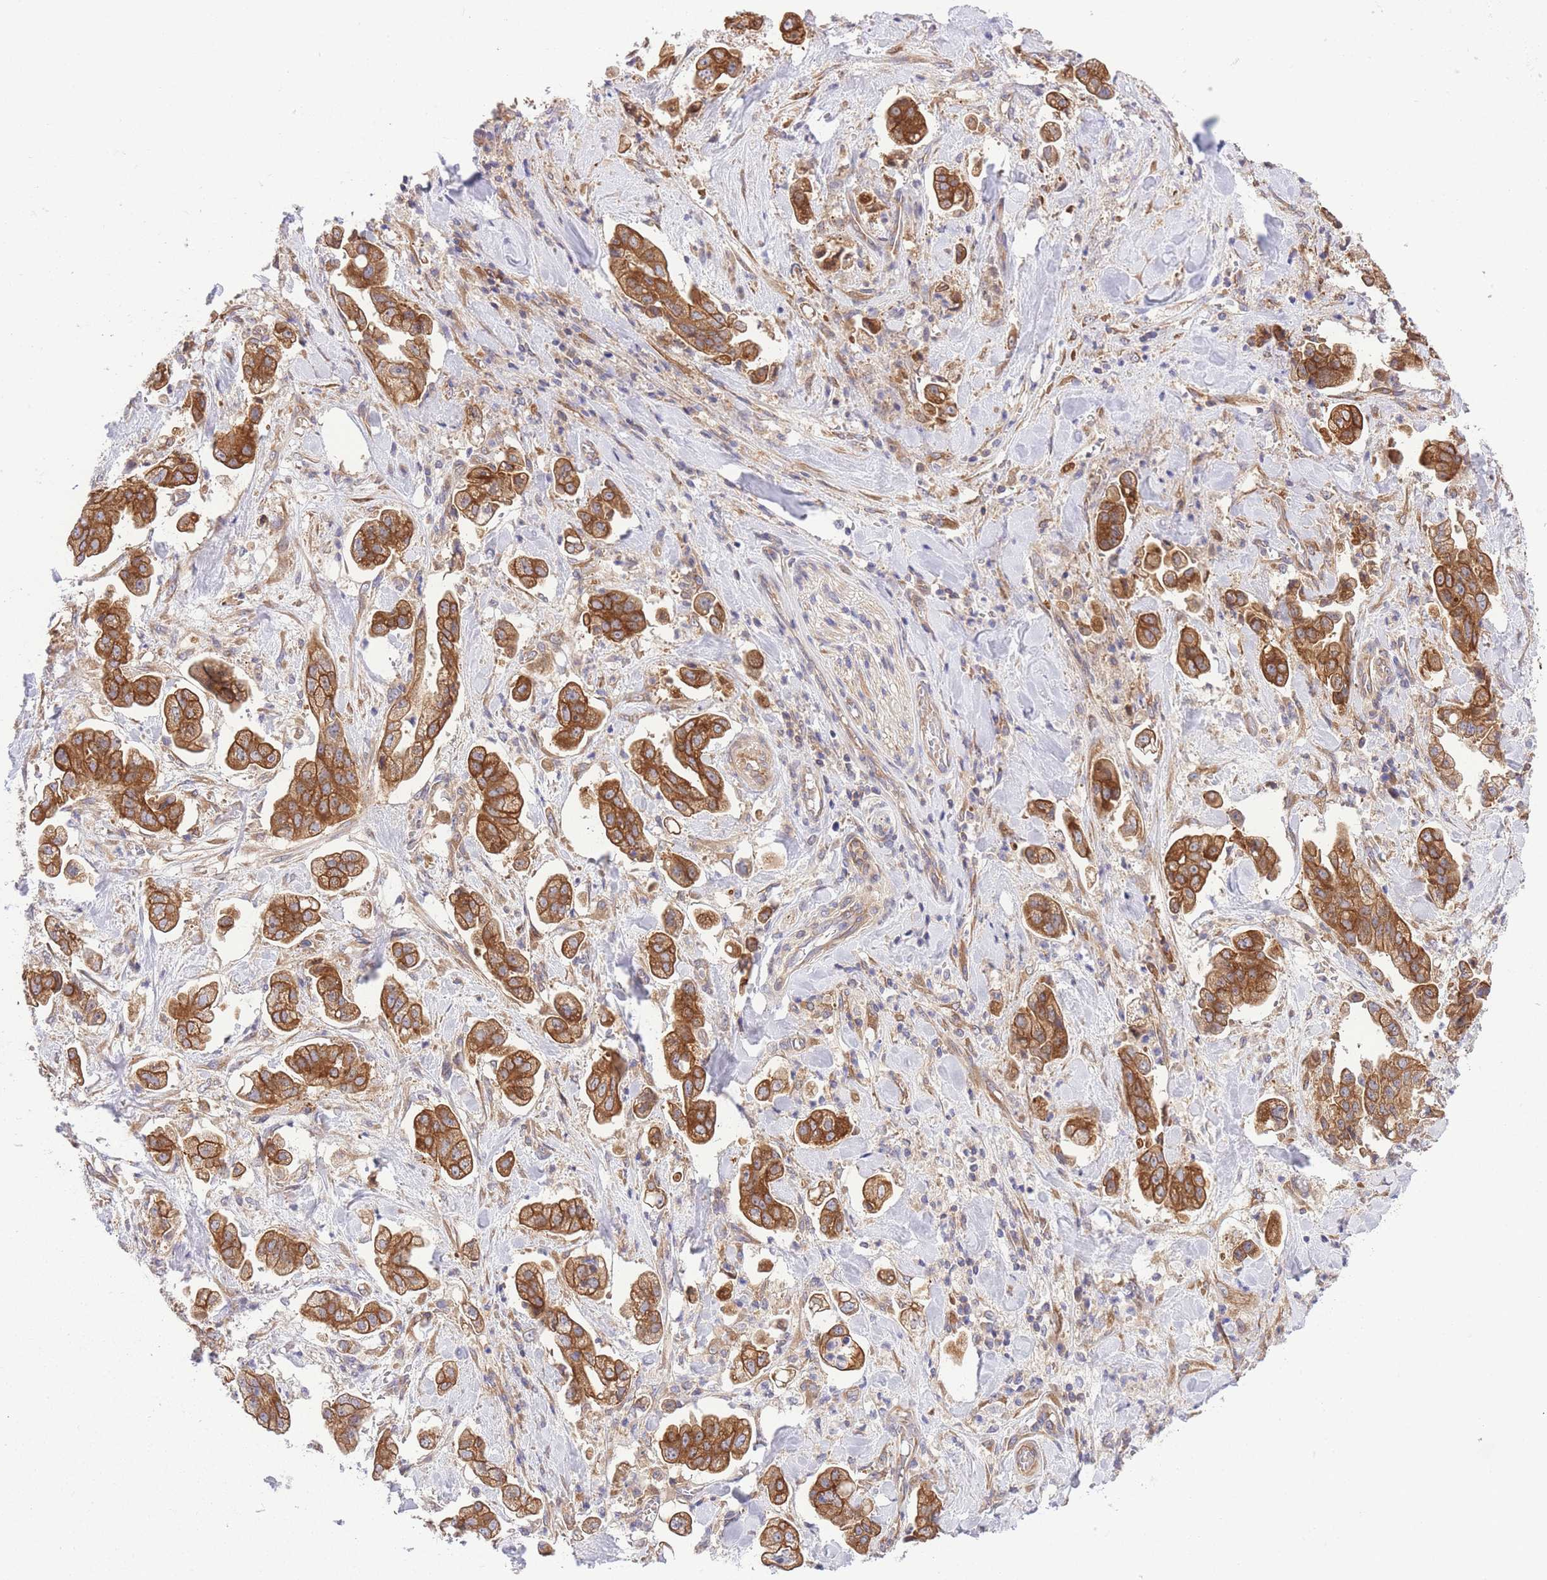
{"staining": {"intensity": "strong", "quantity": ">75%", "location": "cytoplasmic/membranous"}, "tissue": "stomach cancer", "cell_type": "Tumor cells", "image_type": "cancer", "snomed": [{"axis": "morphology", "description": "Adenocarcinoma, NOS"}, {"axis": "topography", "description": "Stomach"}], "caption": "Immunohistochemical staining of stomach cancer (adenocarcinoma) exhibits high levels of strong cytoplasmic/membranous staining in approximately >75% of tumor cells.", "gene": "EIF2B2", "patient": {"sex": "male", "age": 62}}